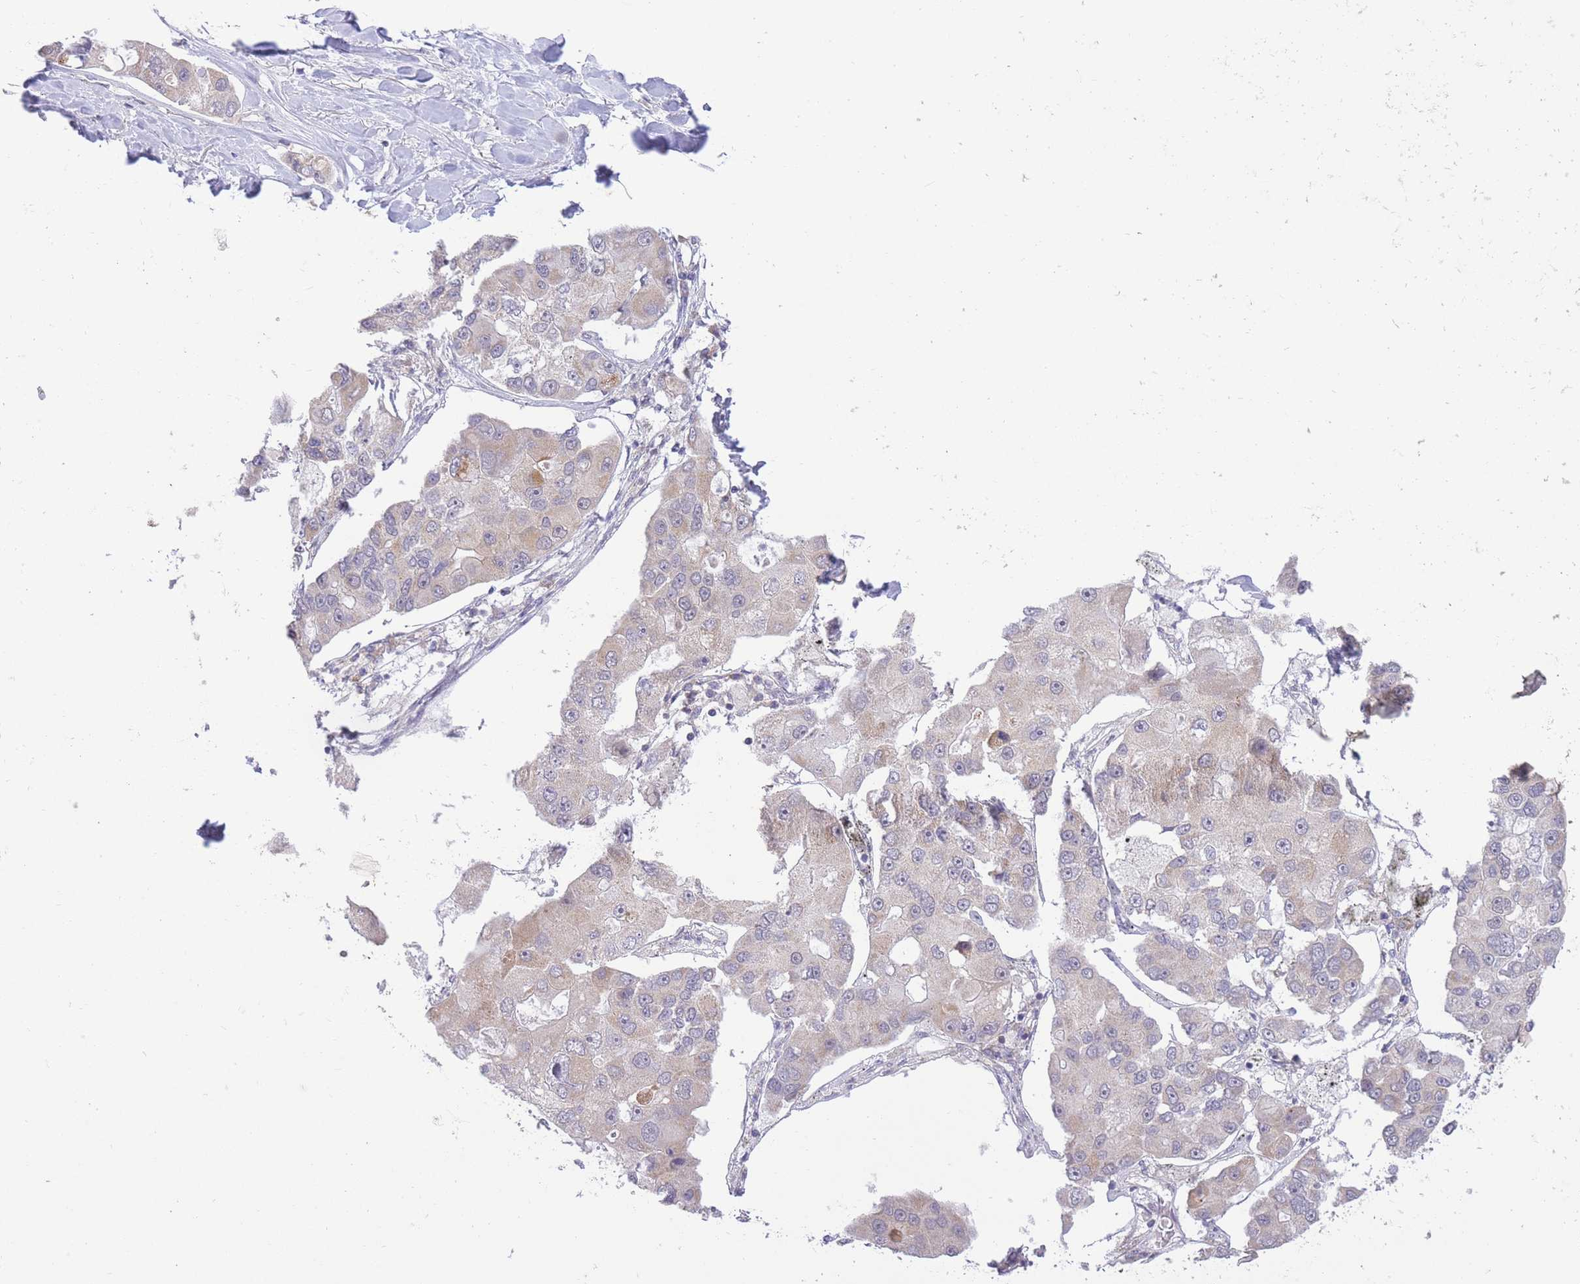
{"staining": {"intensity": "negative", "quantity": "none", "location": "none"}, "tissue": "lung cancer", "cell_type": "Tumor cells", "image_type": "cancer", "snomed": [{"axis": "morphology", "description": "Adenocarcinoma, NOS"}, {"axis": "topography", "description": "Lung"}], "caption": "This is a micrograph of IHC staining of lung cancer, which shows no staining in tumor cells.", "gene": "ELOA2", "patient": {"sex": "female", "age": 54}}